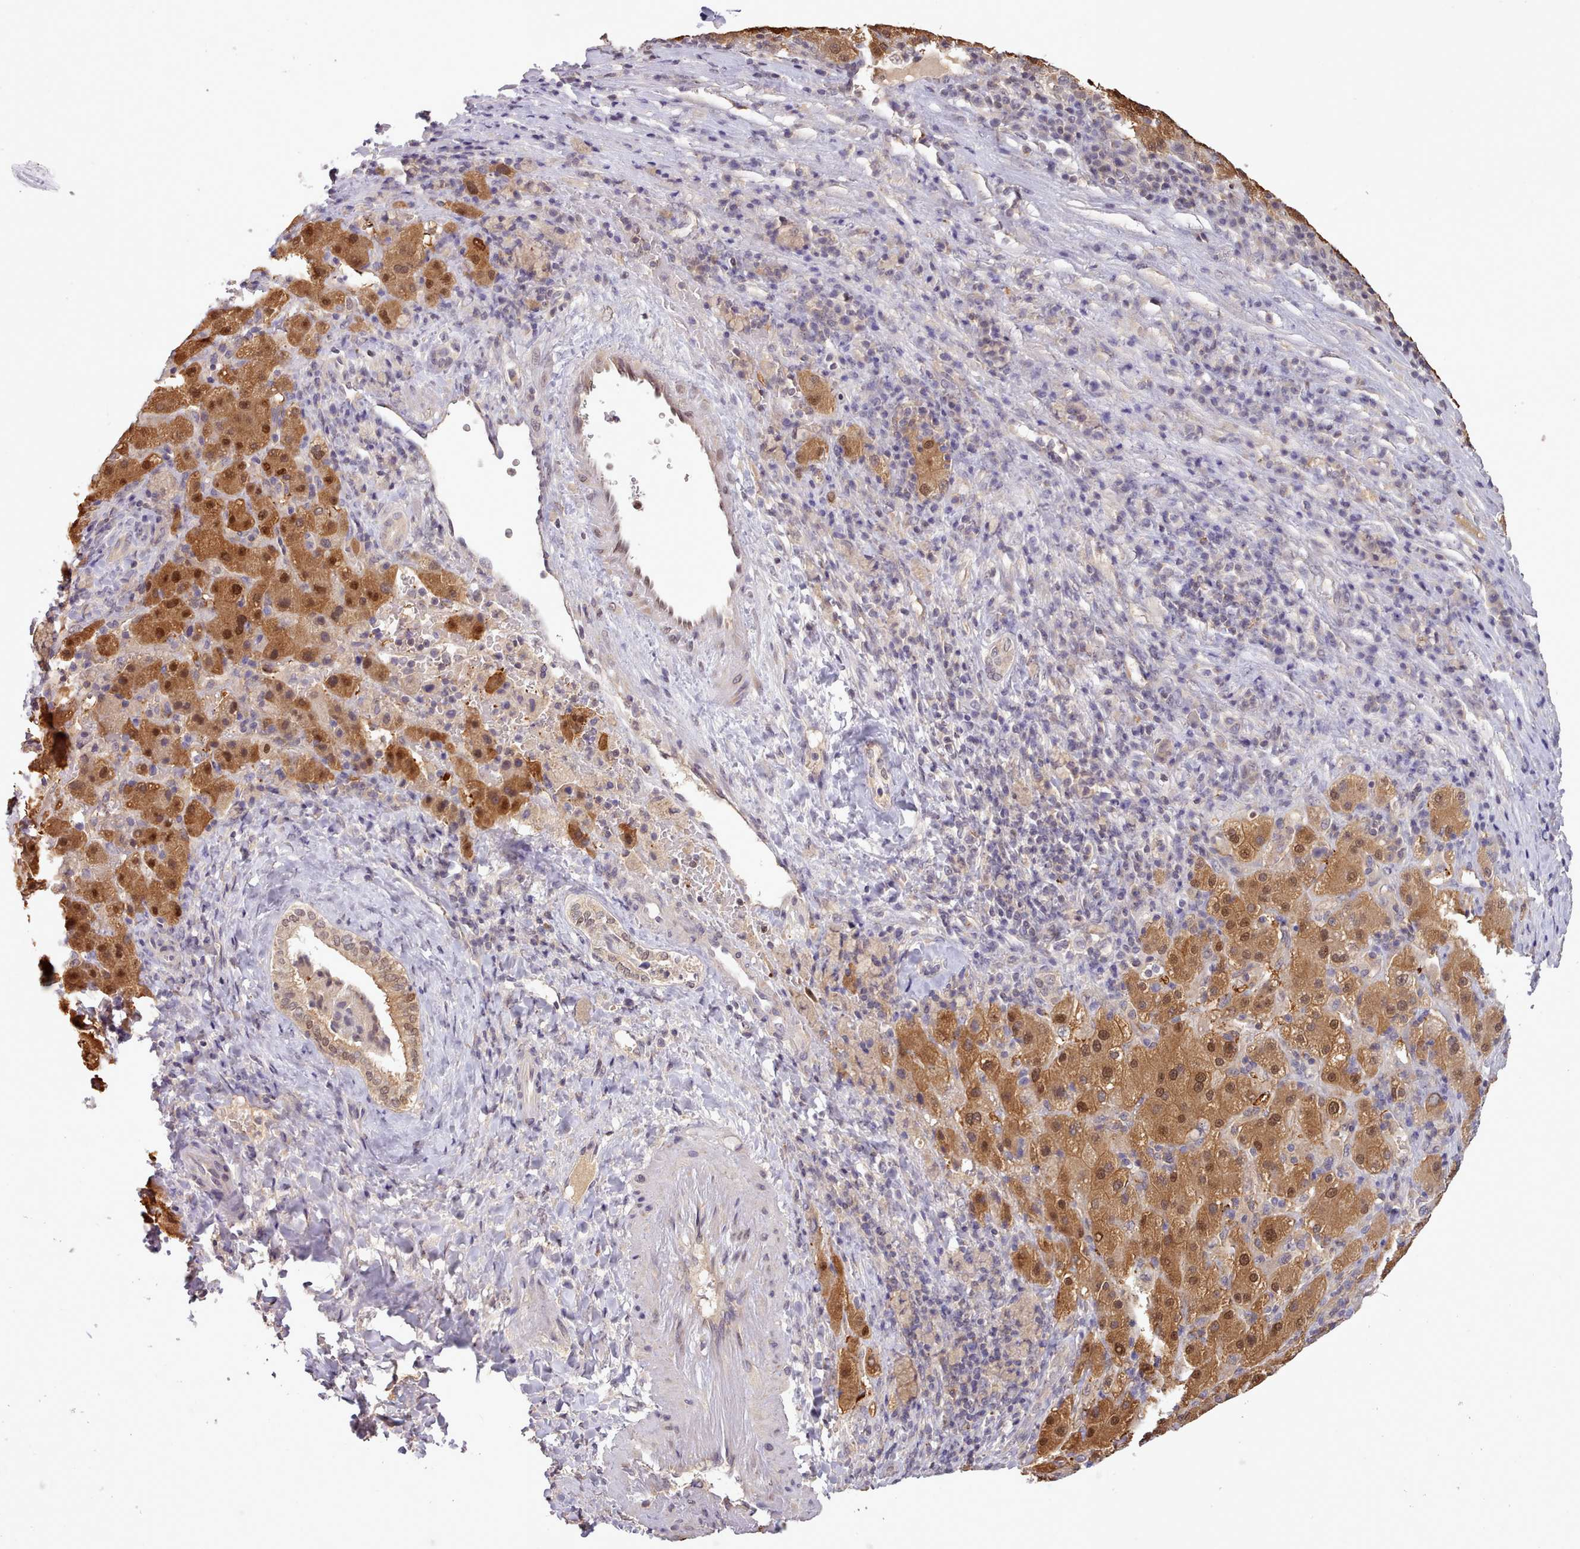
{"staining": {"intensity": "strong", "quantity": ">75%", "location": "cytoplasmic/membranous,nuclear"}, "tissue": "liver cancer", "cell_type": "Tumor cells", "image_type": "cancer", "snomed": [{"axis": "morphology", "description": "Carcinoma, Hepatocellular, NOS"}, {"axis": "topography", "description": "Liver"}], "caption": "Liver cancer stained with a protein marker shows strong staining in tumor cells.", "gene": "ARL17A", "patient": {"sex": "female", "age": 58}}